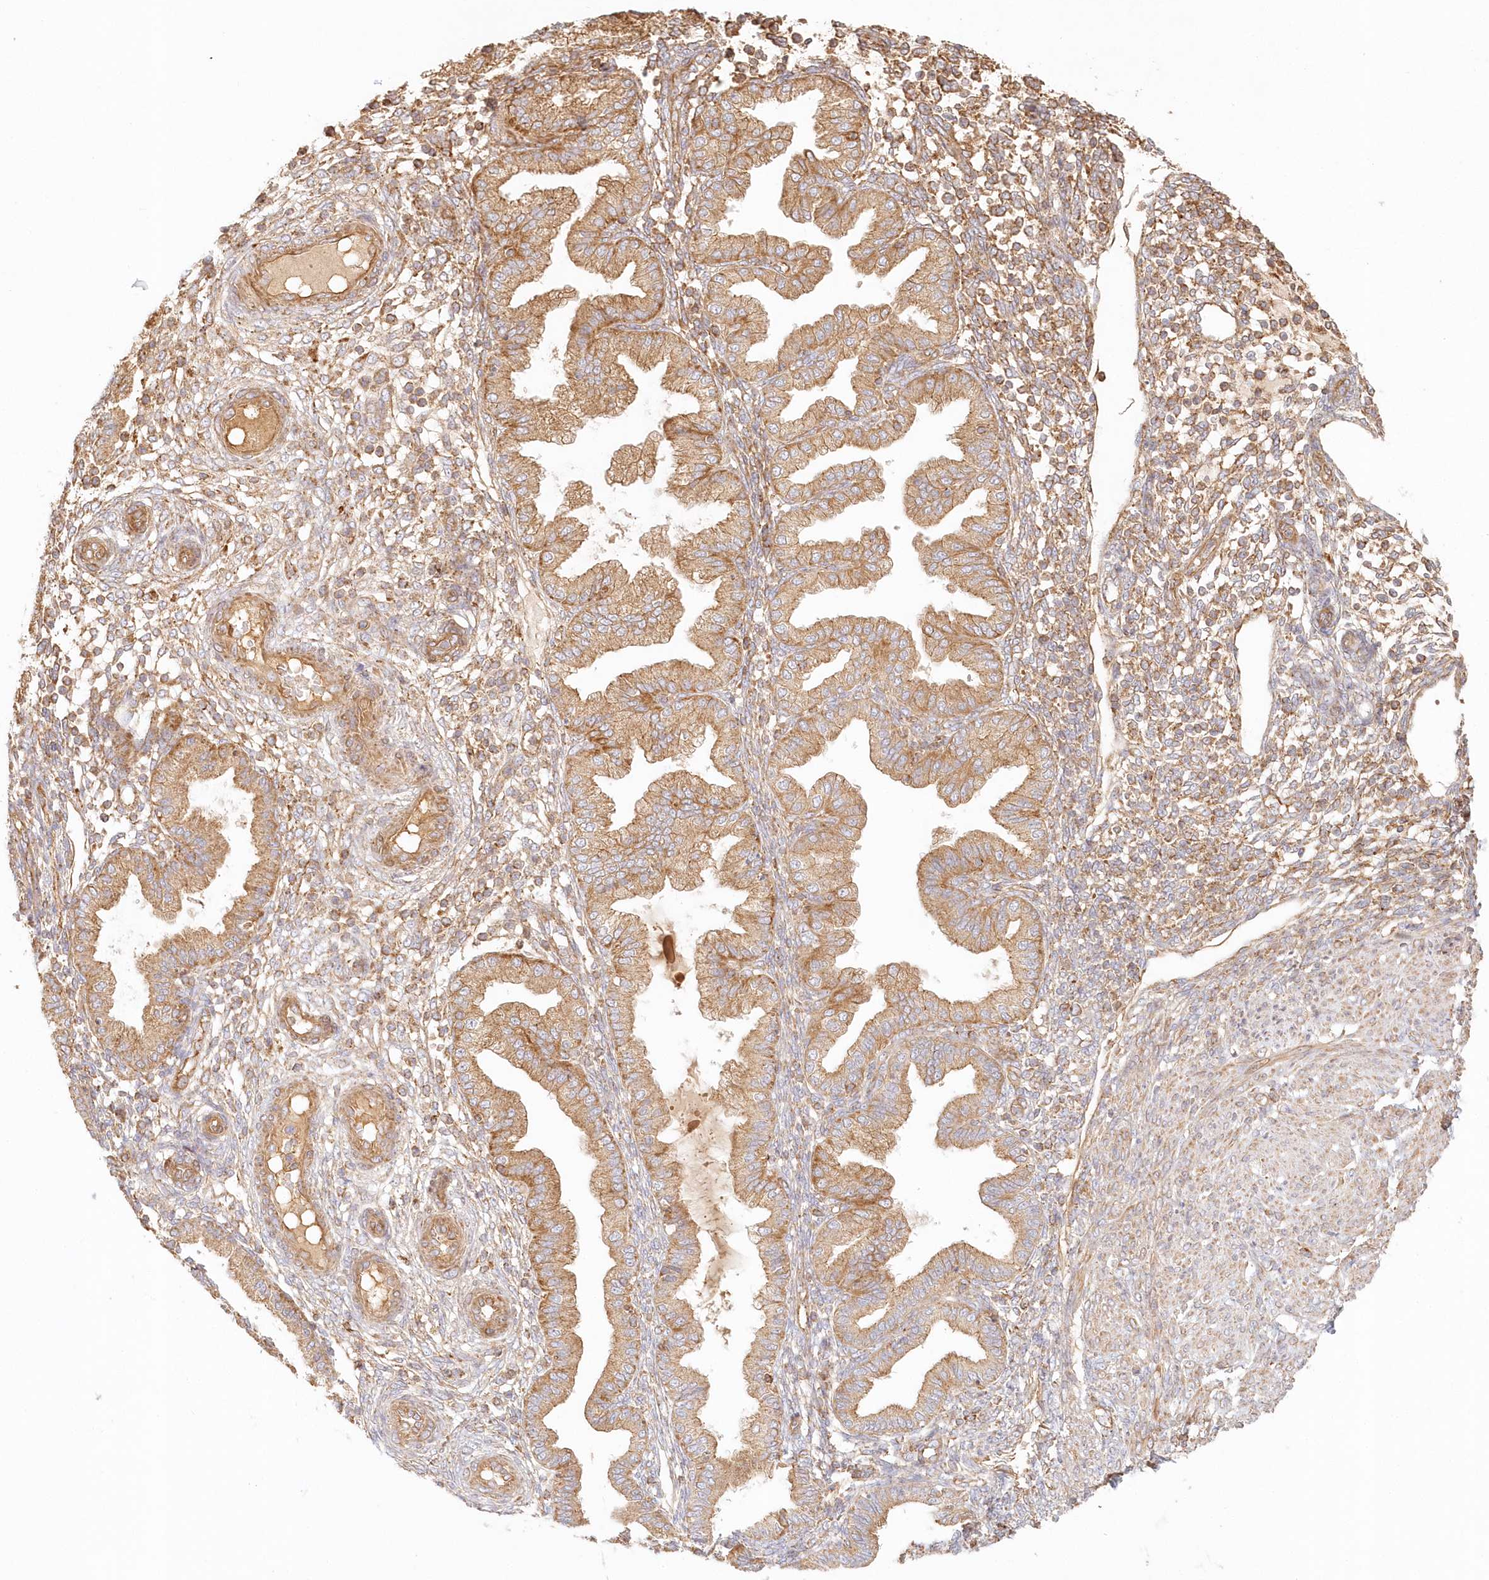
{"staining": {"intensity": "moderate", "quantity": ">75%", "location": "cytoplasmic/membranous"}, "tissue": "endometrium", "cell_type": "Cells in endometrial stroma", "image_type": "normal", "snomed": [{"axis": "morphology", "description": "Normal tissue, NOS"}, {"axis": "topography", "description": "Endometrium"}], "caption": "Immunohistochemistry histopathology image of benign endometrium stained for a protein (brown), which shows medium levels of moderate cytoplasmic/membranous positivity in approximately >75% of cells in endometrial stroma.", "gene": "KIAA0232", "patient": {"sex": "female", "age": 53}}